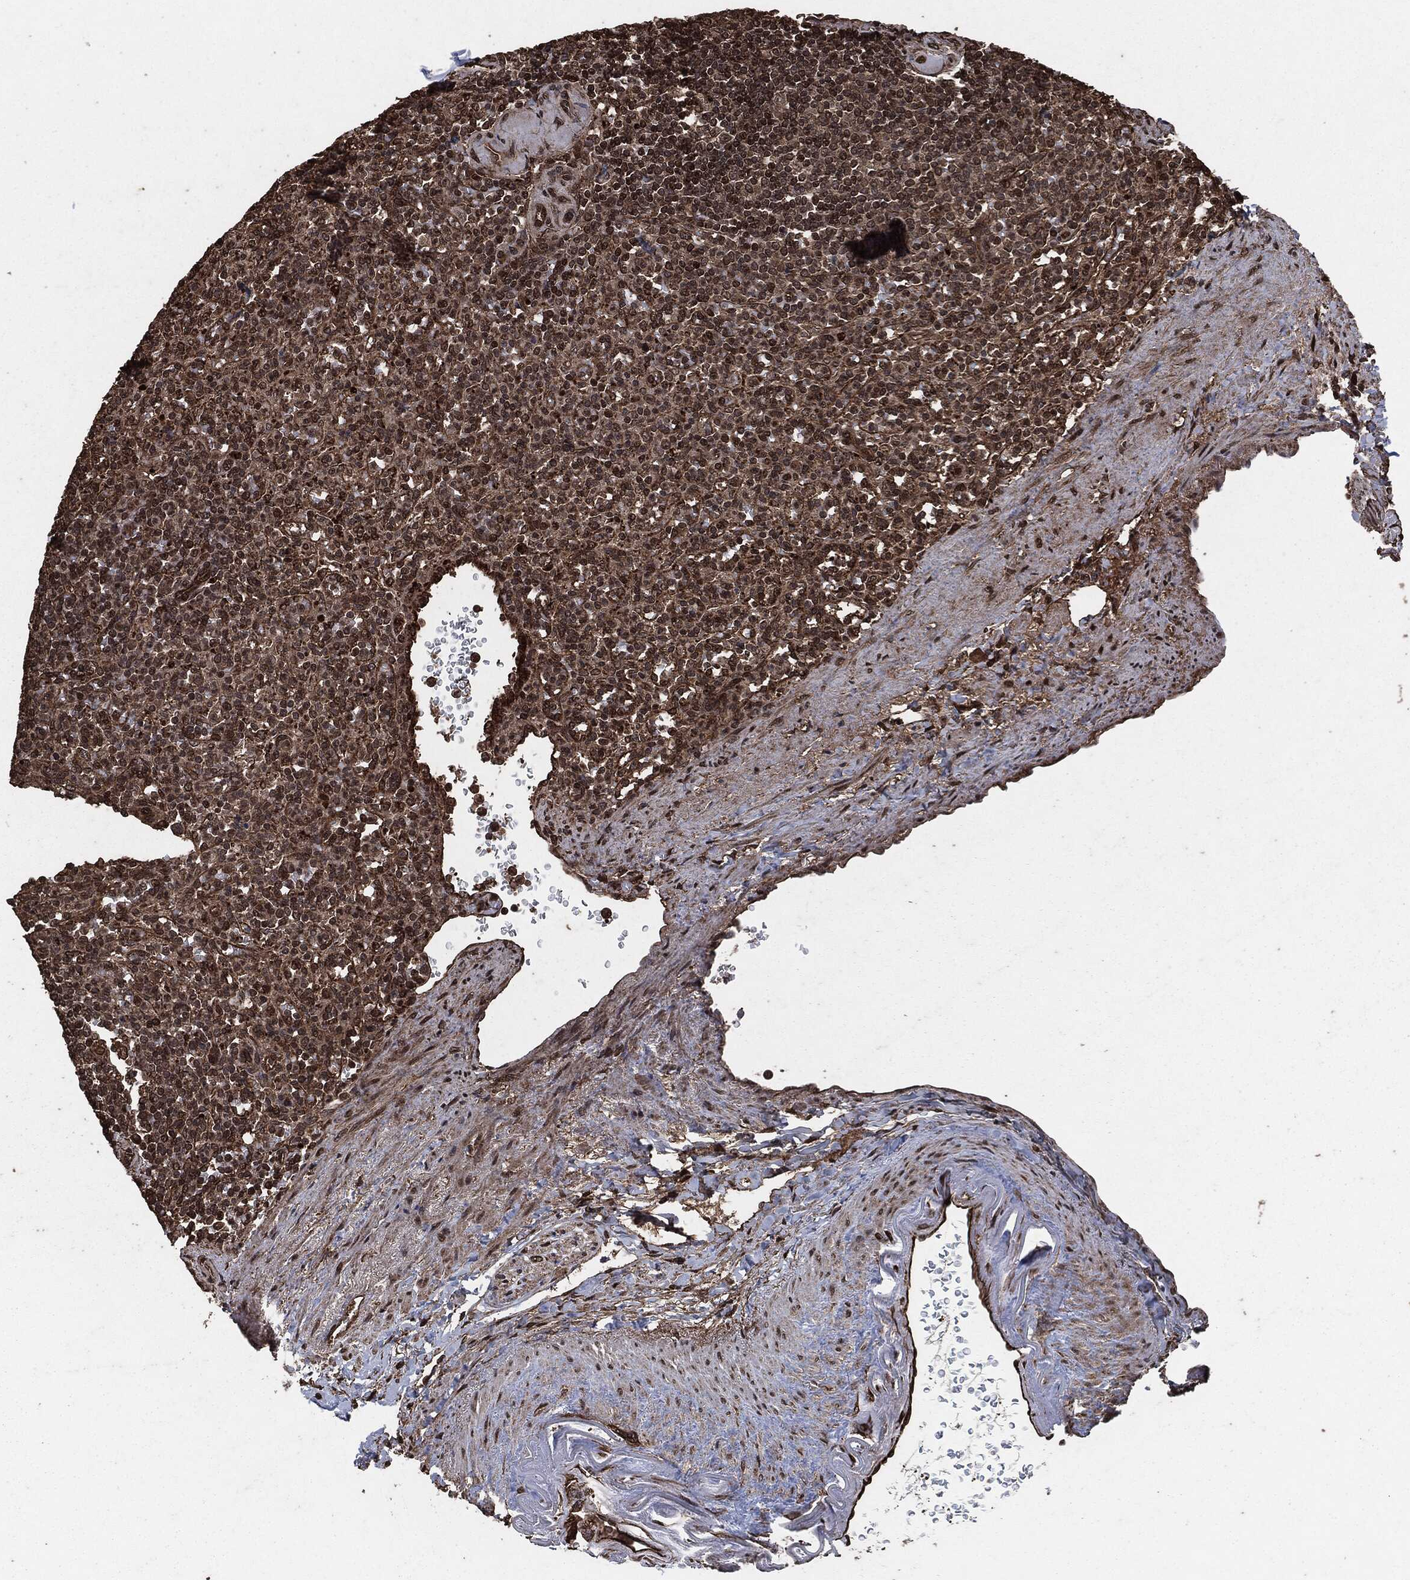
{"staining": {"intensity": "moderate", "quantity": "25%-75%", "location": "nuclear"}, "tissue": "spleen", "cell_type": "Cells in red pulp", "image_type": "normal", "snomed": [{"axis": "morphology", "description": "Normal tissue, NOS"}, {"axis": "topography", "description": "Spleen"}], "caption": "Moderate nuclear expression is appreciated in about 25%-75% of cells in red pulp in benign spleen. (IHC, brightfield microscopy, high magnification).", "gene": "EGFR", "patient": {"sex": "female", "age": 74}}